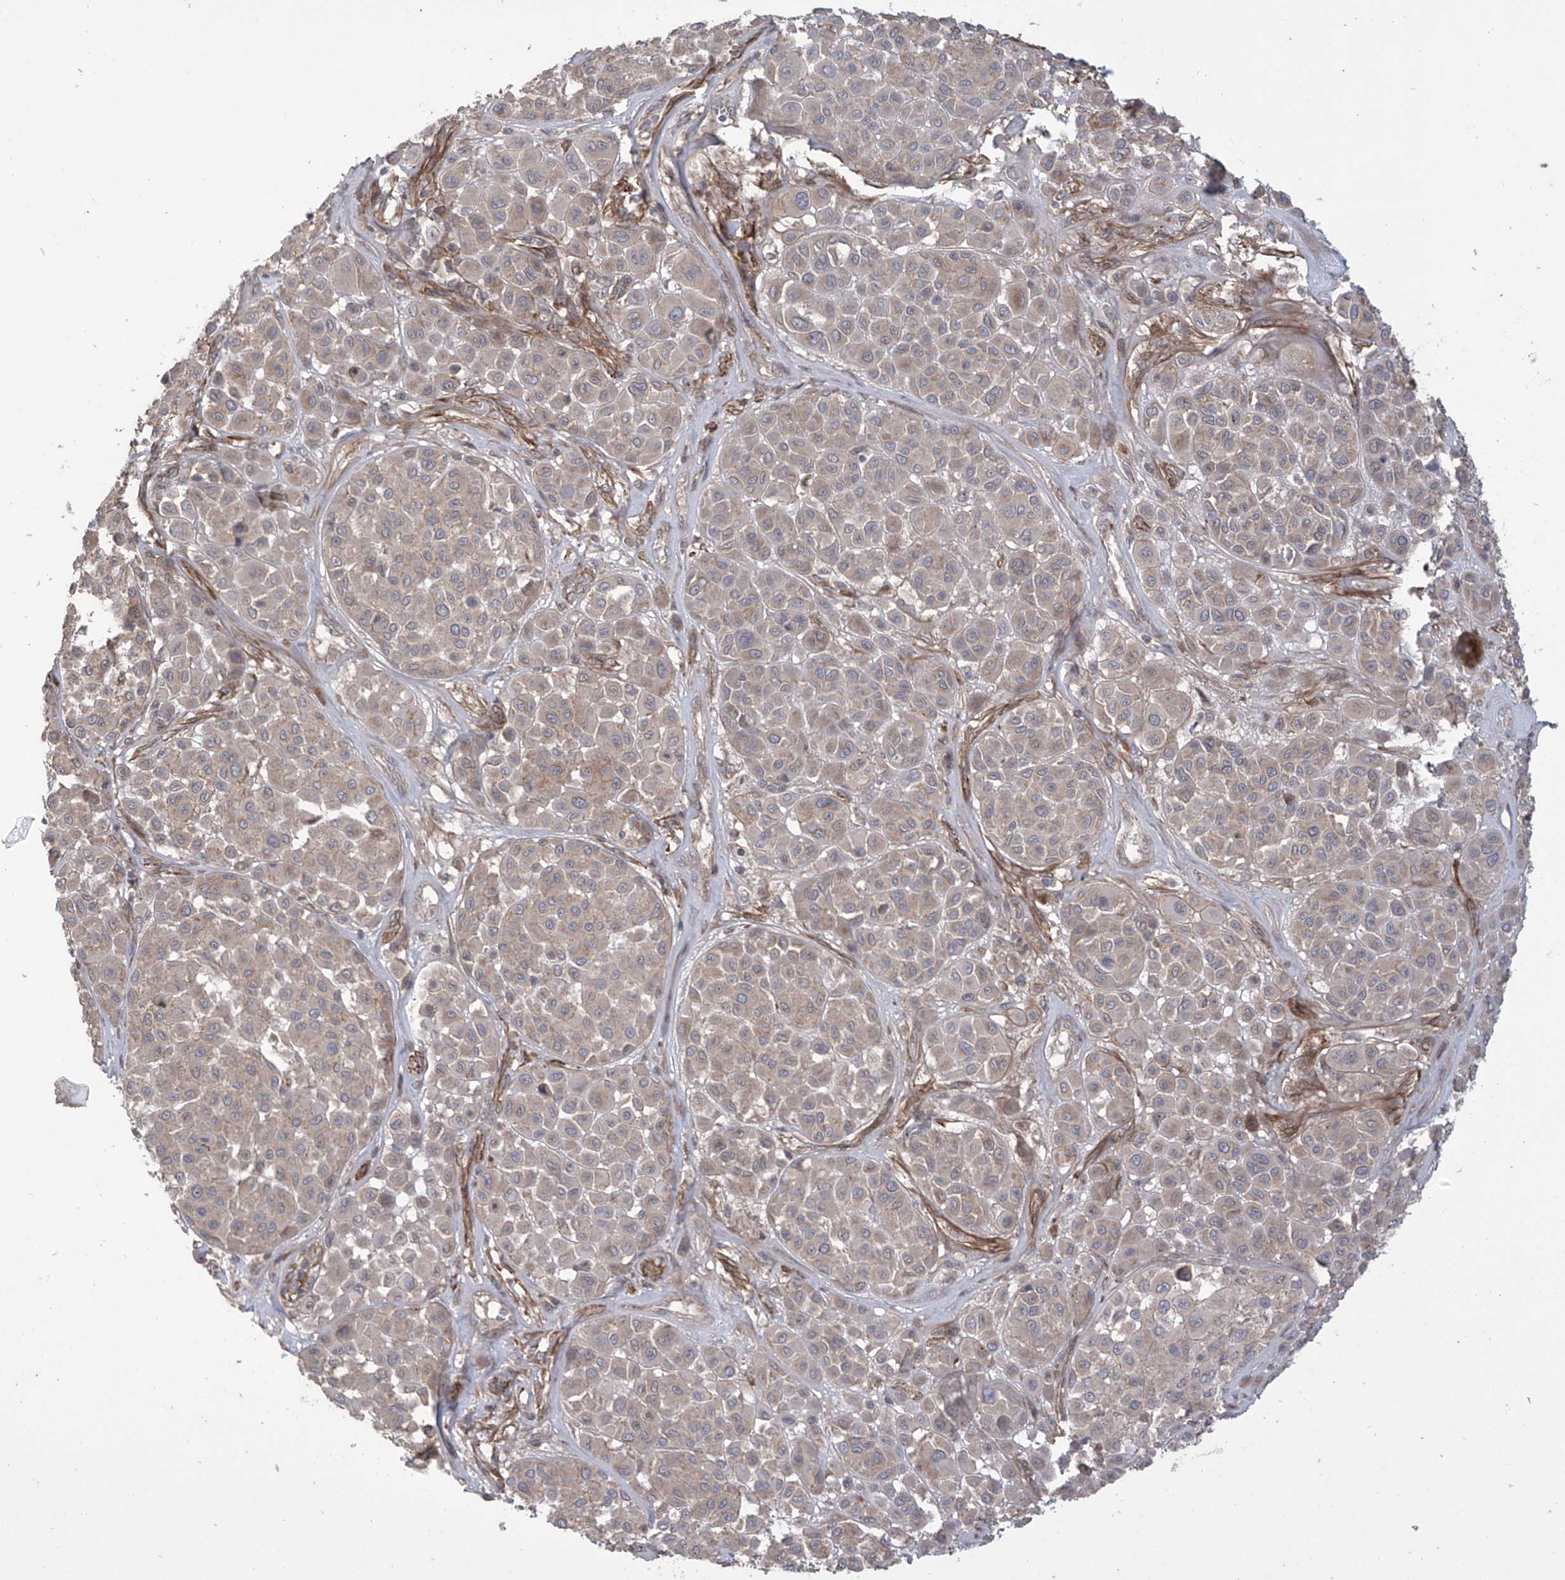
{"staining": {"intensity": "negative", "quantity": "none", "location": "none"}, "tissue": "melanoma", "cell_type": "Tumor cells", "image_type": "cancer", "snomed": [{"axis": "morphology", "description": "Malignant melanoma, Metastatic site"}, {"axis": "topography", "description": "Soft tissue"}], "caption": "Malignant melanoma (metastatic site) was stained to show a protein in brown. There is no significant expression in tumor cells.", "gene": "LRRC74A", "patient": {"sex": "male", "age": 41}}